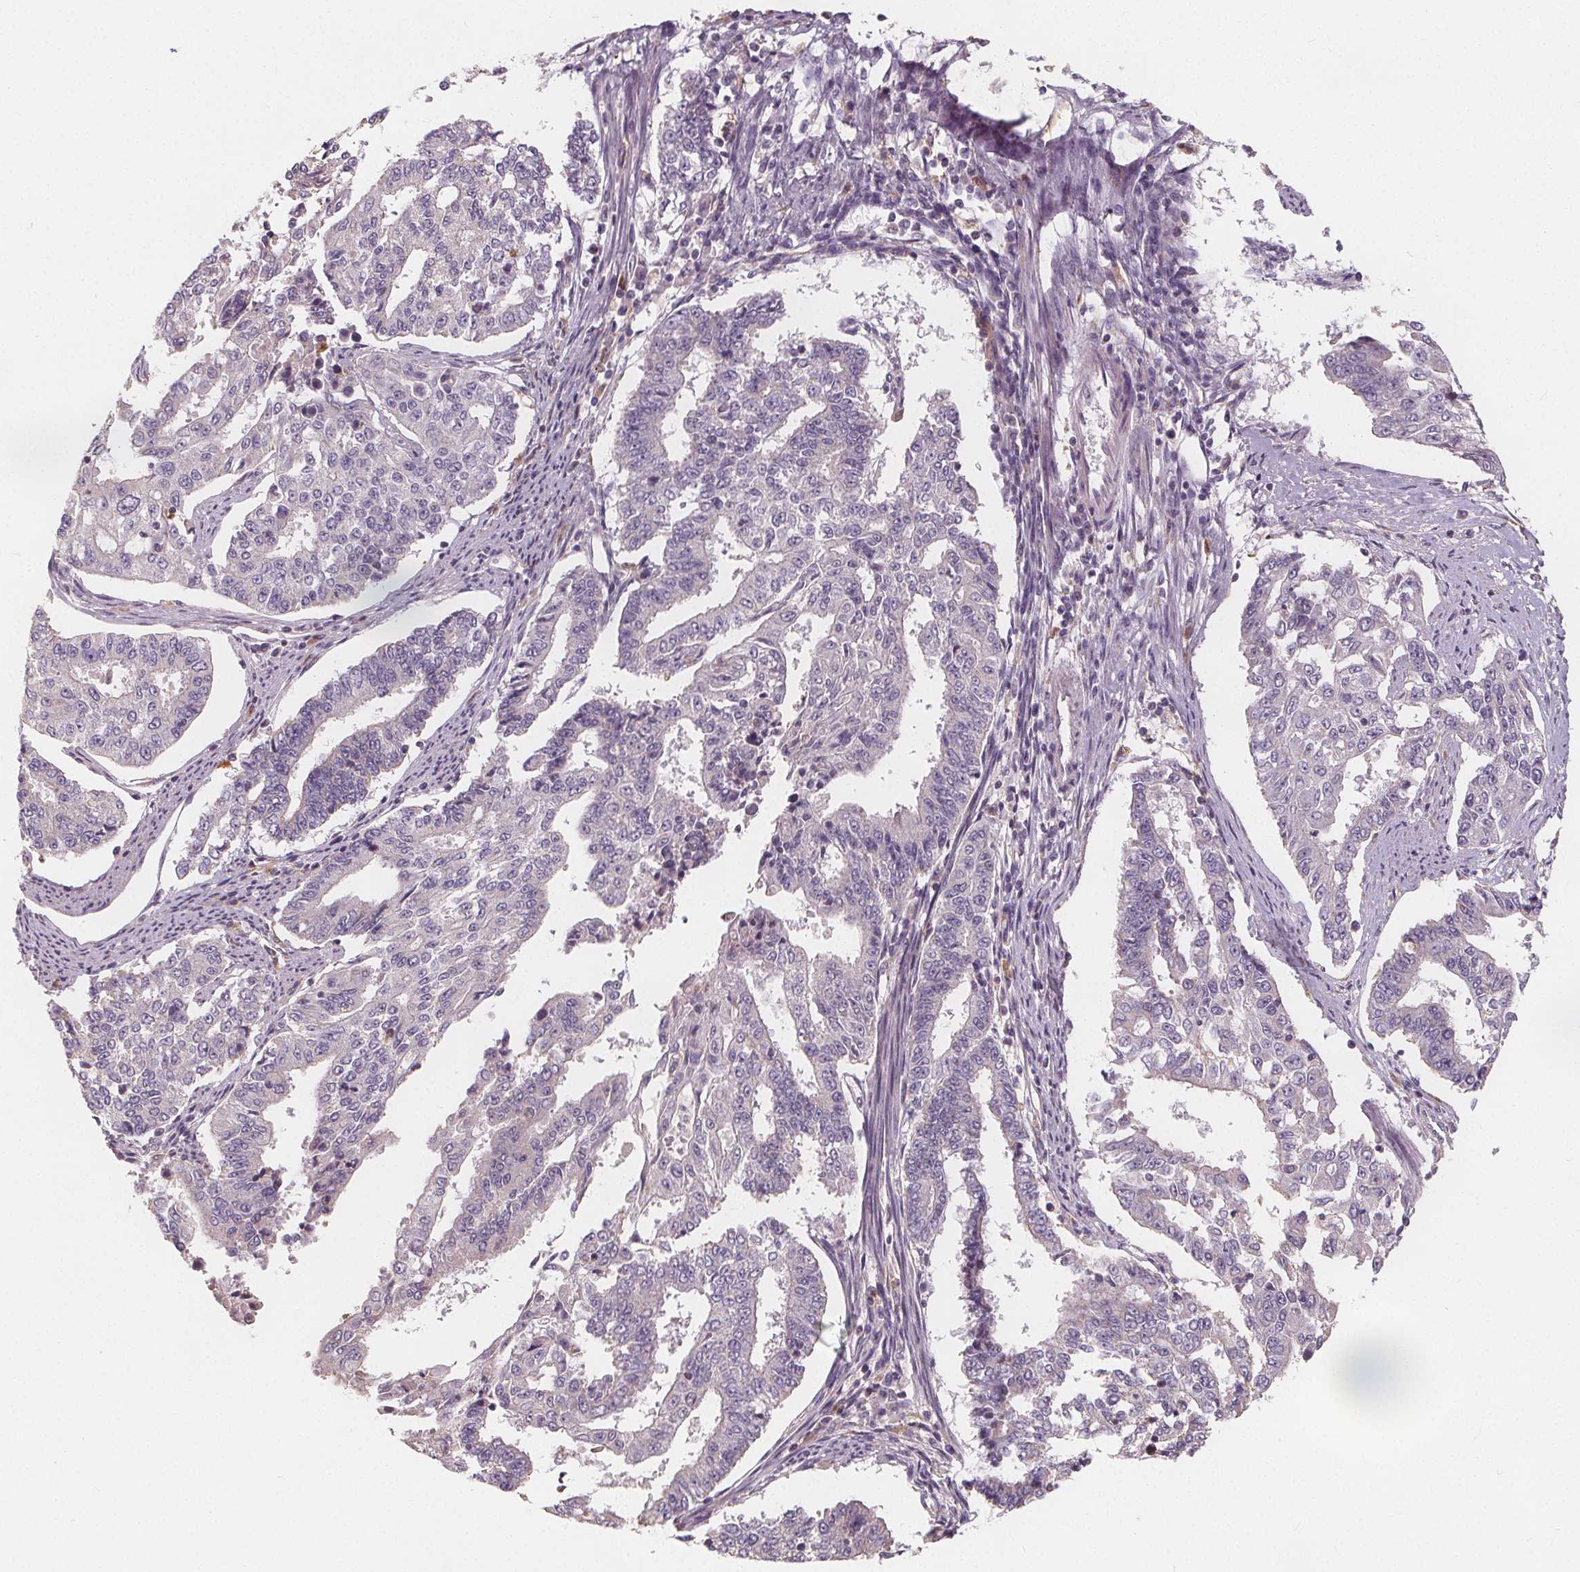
{"staining": {"intensity": "negative", "quantity": "none", "location": "none"}, "tissue": "endometrial cancer", "cell_type": "Tumor cells", "image_type": "cancer", "snomed": [{"axis": "morphology", "description": "Adenocarcinoma, NOS"}, {"axis": "topography", "description": "Uterus"}], "caption": "The image shows no significant staining in tumor cells of adenocarcinoma (endometrial).", "gene": "DRC3", "patient": {"sex": "female", "age": 59}}